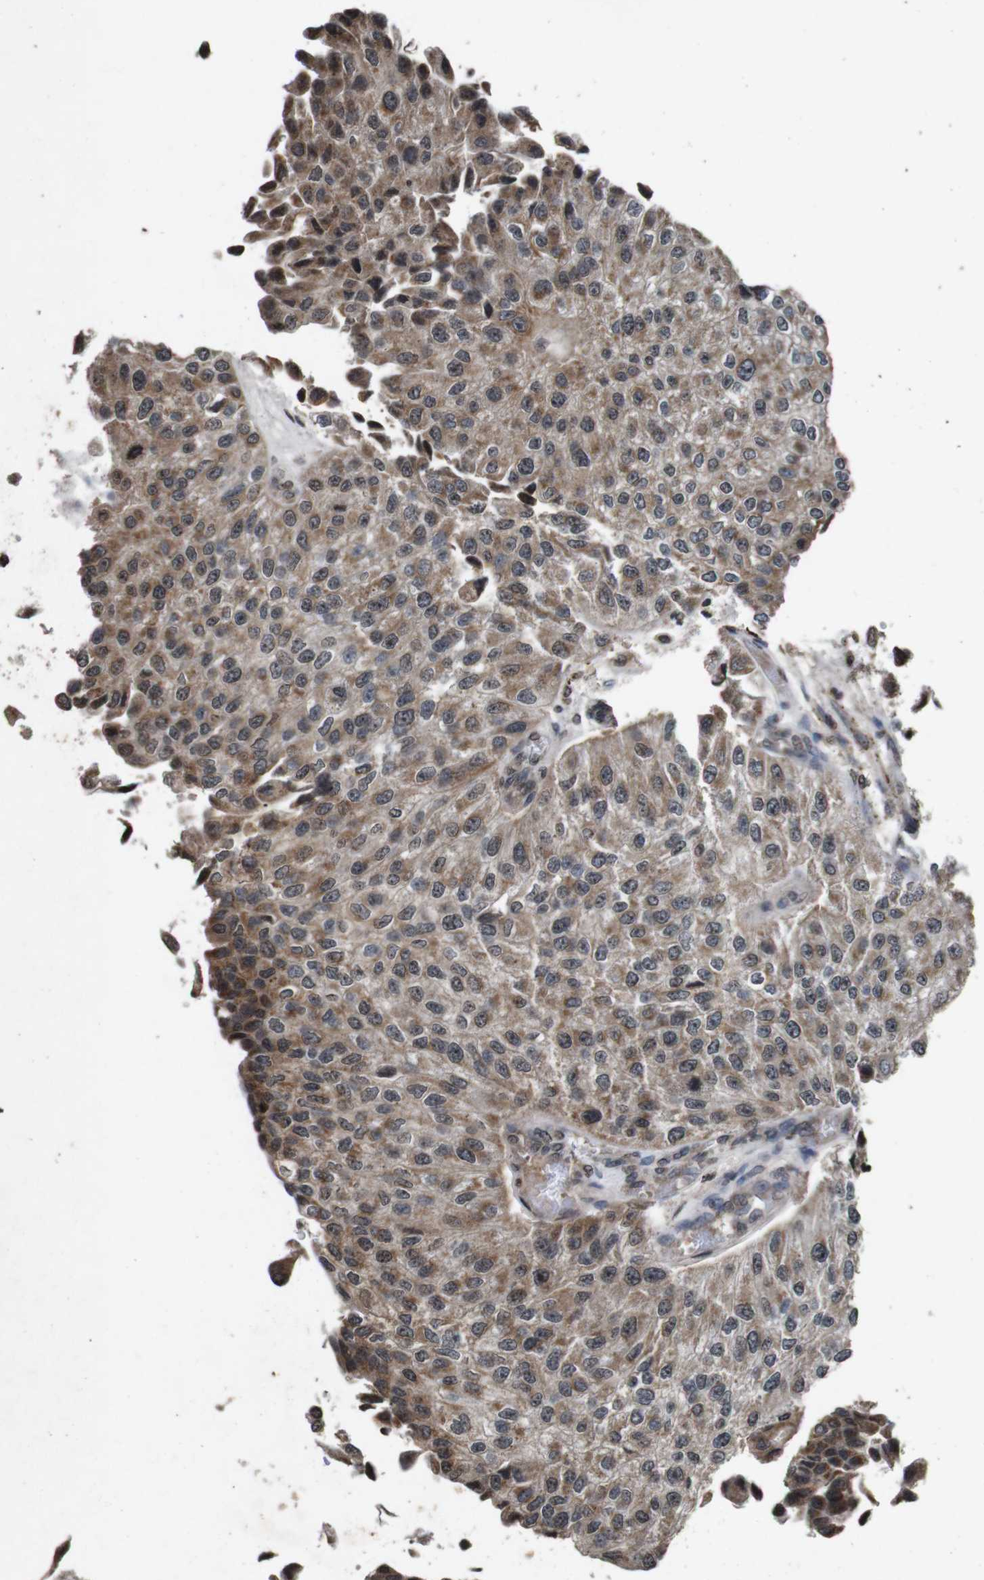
{"staining": {"intensity": "moderate", "quantity": ">75%", "location": "cytoplasmic/membranous,nuclear"}, "tissue": "urothelial cancer", "cell_type": "Tumor cells", "image_type": "cancer", "snomed": [{"axis": "morphology", "description": "Urothelial carcinoma, High grade"}, {"axis": "topography", "description": "Kidney"}, {"axis": "topography", "description": "Urinary bladder"}], "caption": "Immunohistochemical staining of human urothelial carcinoma (high-grade) reveals moderate cytoplasmic/membranous and nuclear protein staining in about >75% of tumor cells.", "gene": "SORL1", "patient": {"sex": "male", "age": 77}}